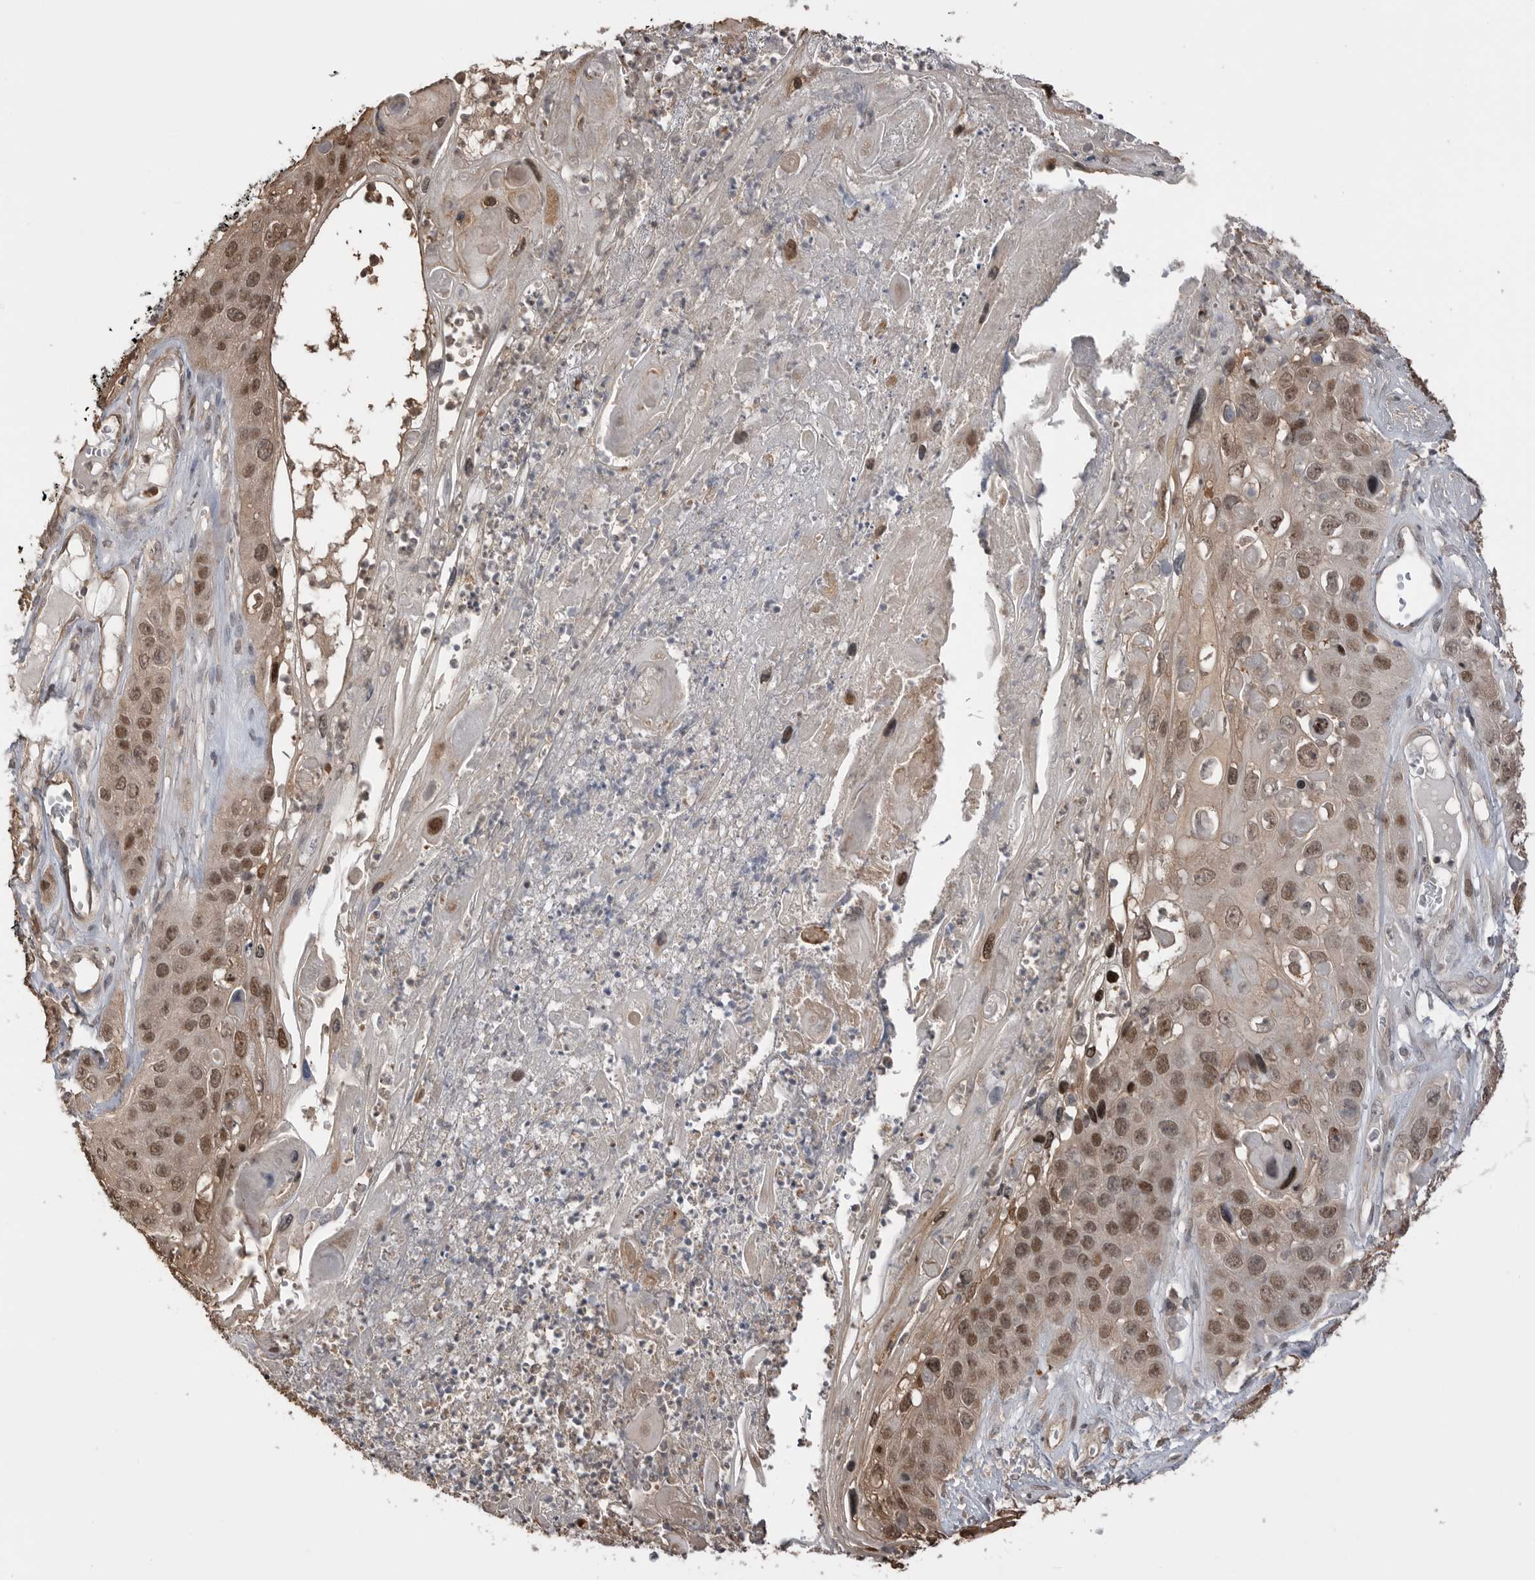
{"staining": {"intensity": "moderate", "quantity": ">75%", "location": "nuclear"}, "tissue": "skin cancer", "cell_type": "Tumor cells", "image_type": "cancer", "snomed": [{"axis": "morphology", "description": "Squamous cell carcinoma, NOS"}, {"axis": "topography", "description": "Skin"}], "caption": "Skin cancer (squamous cell carcinoma) stained with immunohistochemistry reveals moderate nuclear staining in approximately >75% of tumor cells. Immunohistochemistry stains the protein in brown and the nuclei are stained blue.", "gene": "PEAK1", "patient": {"sex": "male", "age": 55}}